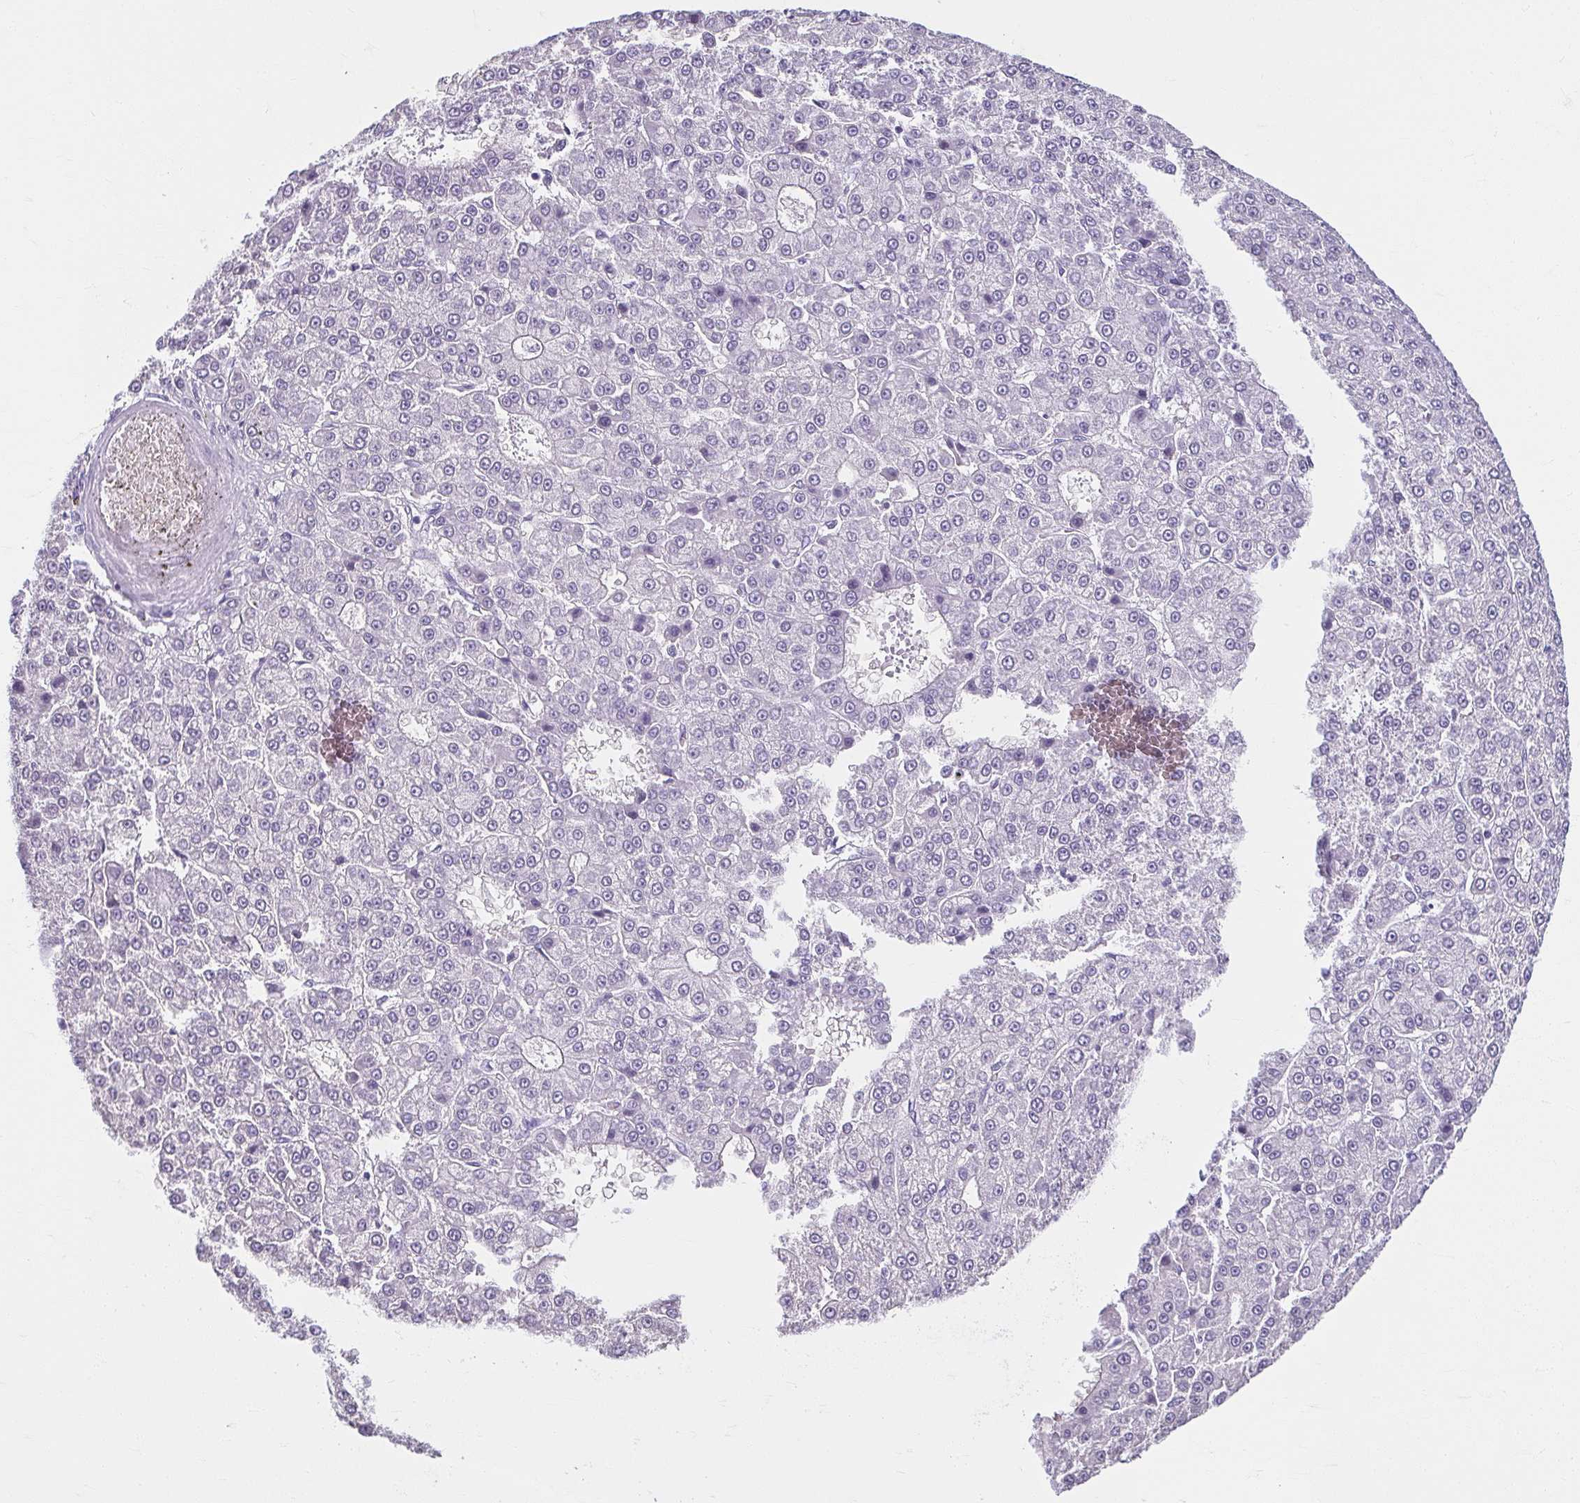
{"staining": {"intensity": "negative", "quantity": "none", "location": "none"}, "tissue": "liver cancer", "cell_type": "Tumor cells", "image_type": "cancer", "snomed": [{"axis": "morphology", "description": "Carcinoma, Hepatocellular, NOS"}, {"axis": "topography", "description": "Liver"}], "caption": "Liver cancer (hepatocellular carcinoma) was stained to show a protein in brown. There is no significant staining in tumor cells.", "gene": "MOBP", "patient": {"sex": "male", "age": 70}}